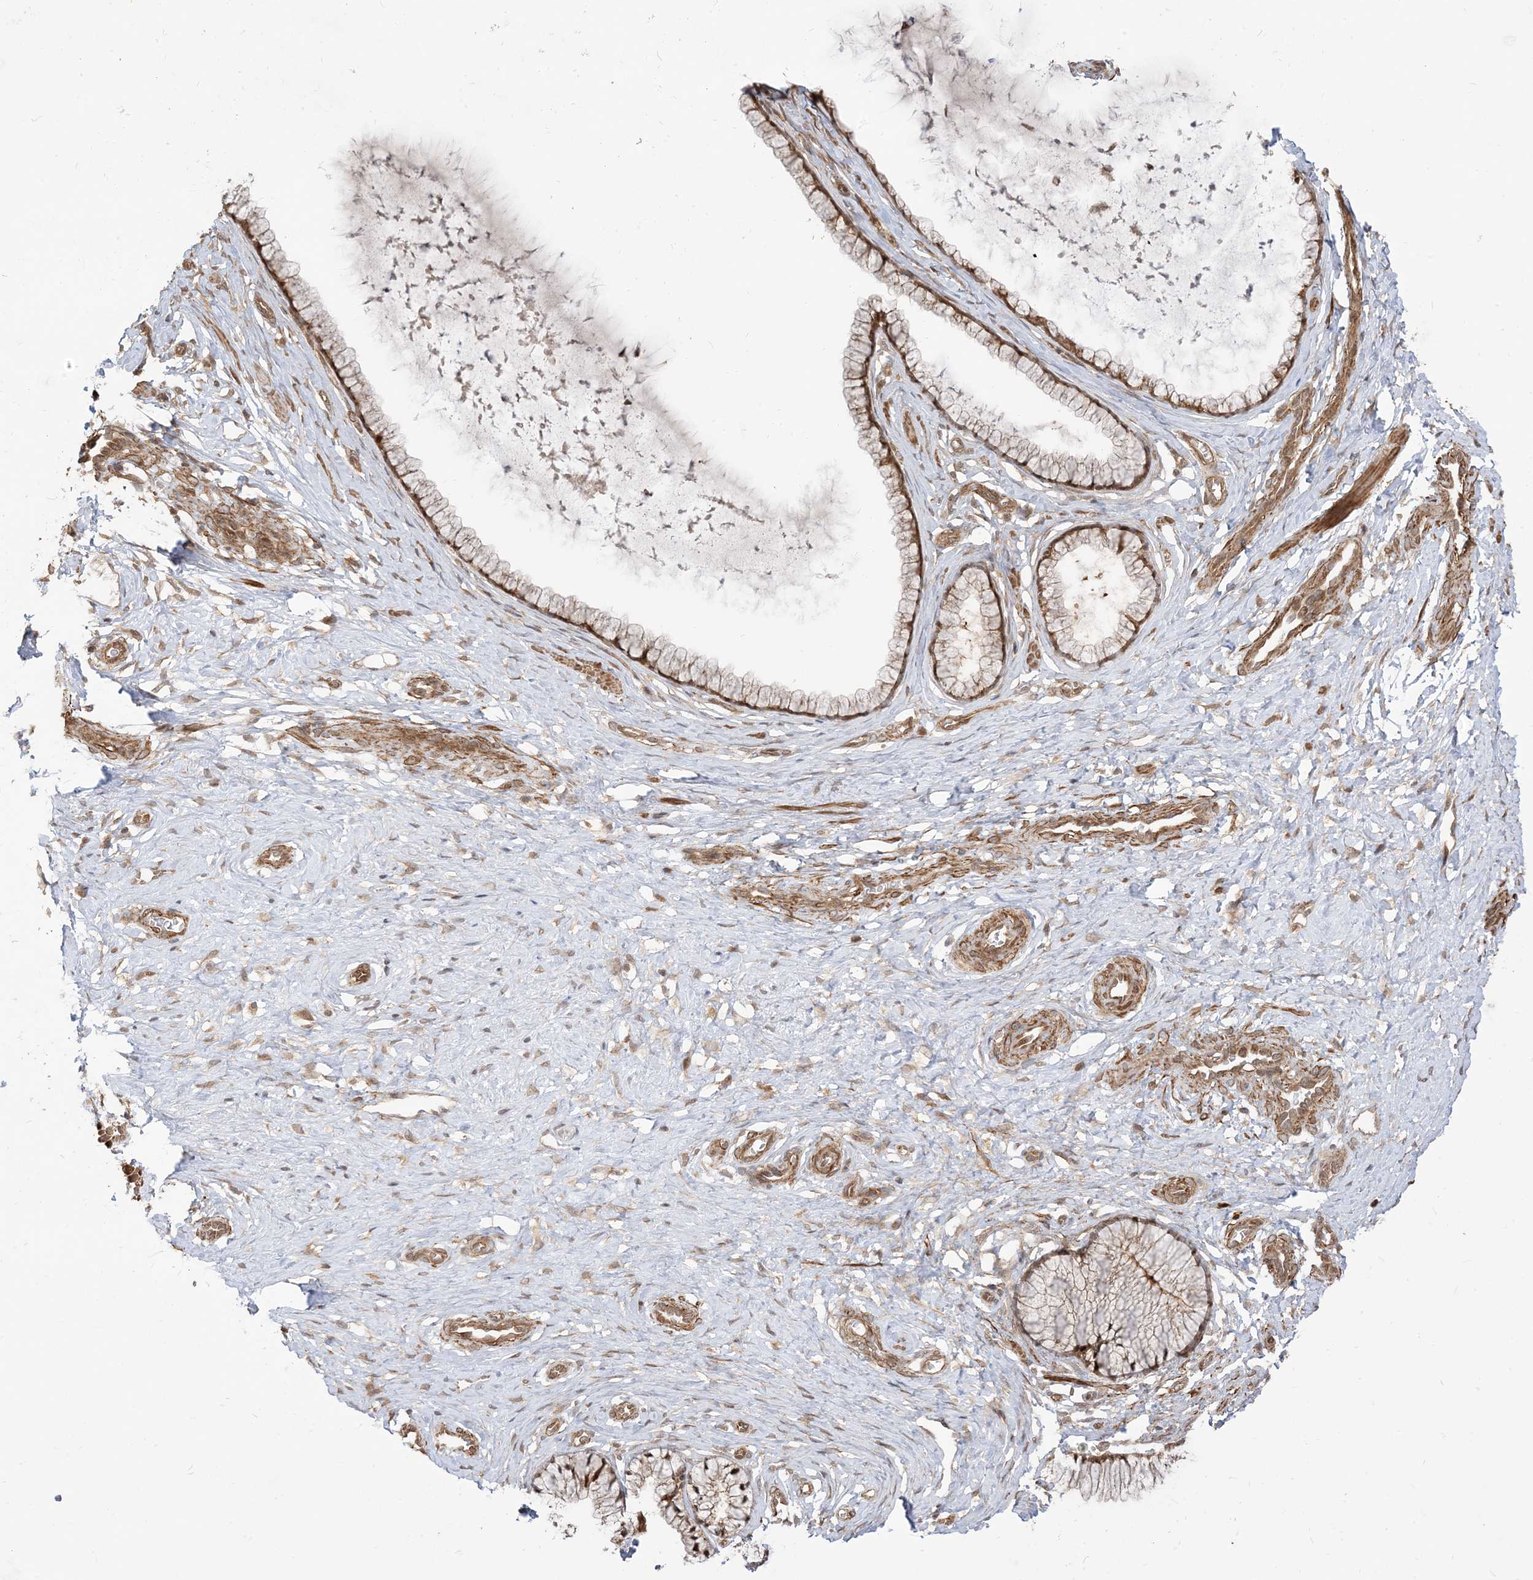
{"staining": {"intensity": "moderate", "quantity": ">75%", "location": "cytoplasmic/membranous,nuclear"}, "tissue": "cervix", "cell_type": "Glandular cells", "image_type": "normal", "snomed": [{"axis": "morphology", "description": "Normal tissue, NOS"}, {"axis": "topography", "description": "Cervix"}], "caption": "Immunohistochemistry (IHC) staining of unremarkable cervix, which shows medium levels of moderate cytoplasmic/membranous,nuclear expression in about >75% of glandular cells indicating moderate cytoplasmic/membranous,nuclear protein staining. The staining was performed using DAB (brown) for protein detection and nuclei were counterstained in hematoxylin (blue).", "gene": "TBCC", "patient": {"sex": "female", "age": 36}}